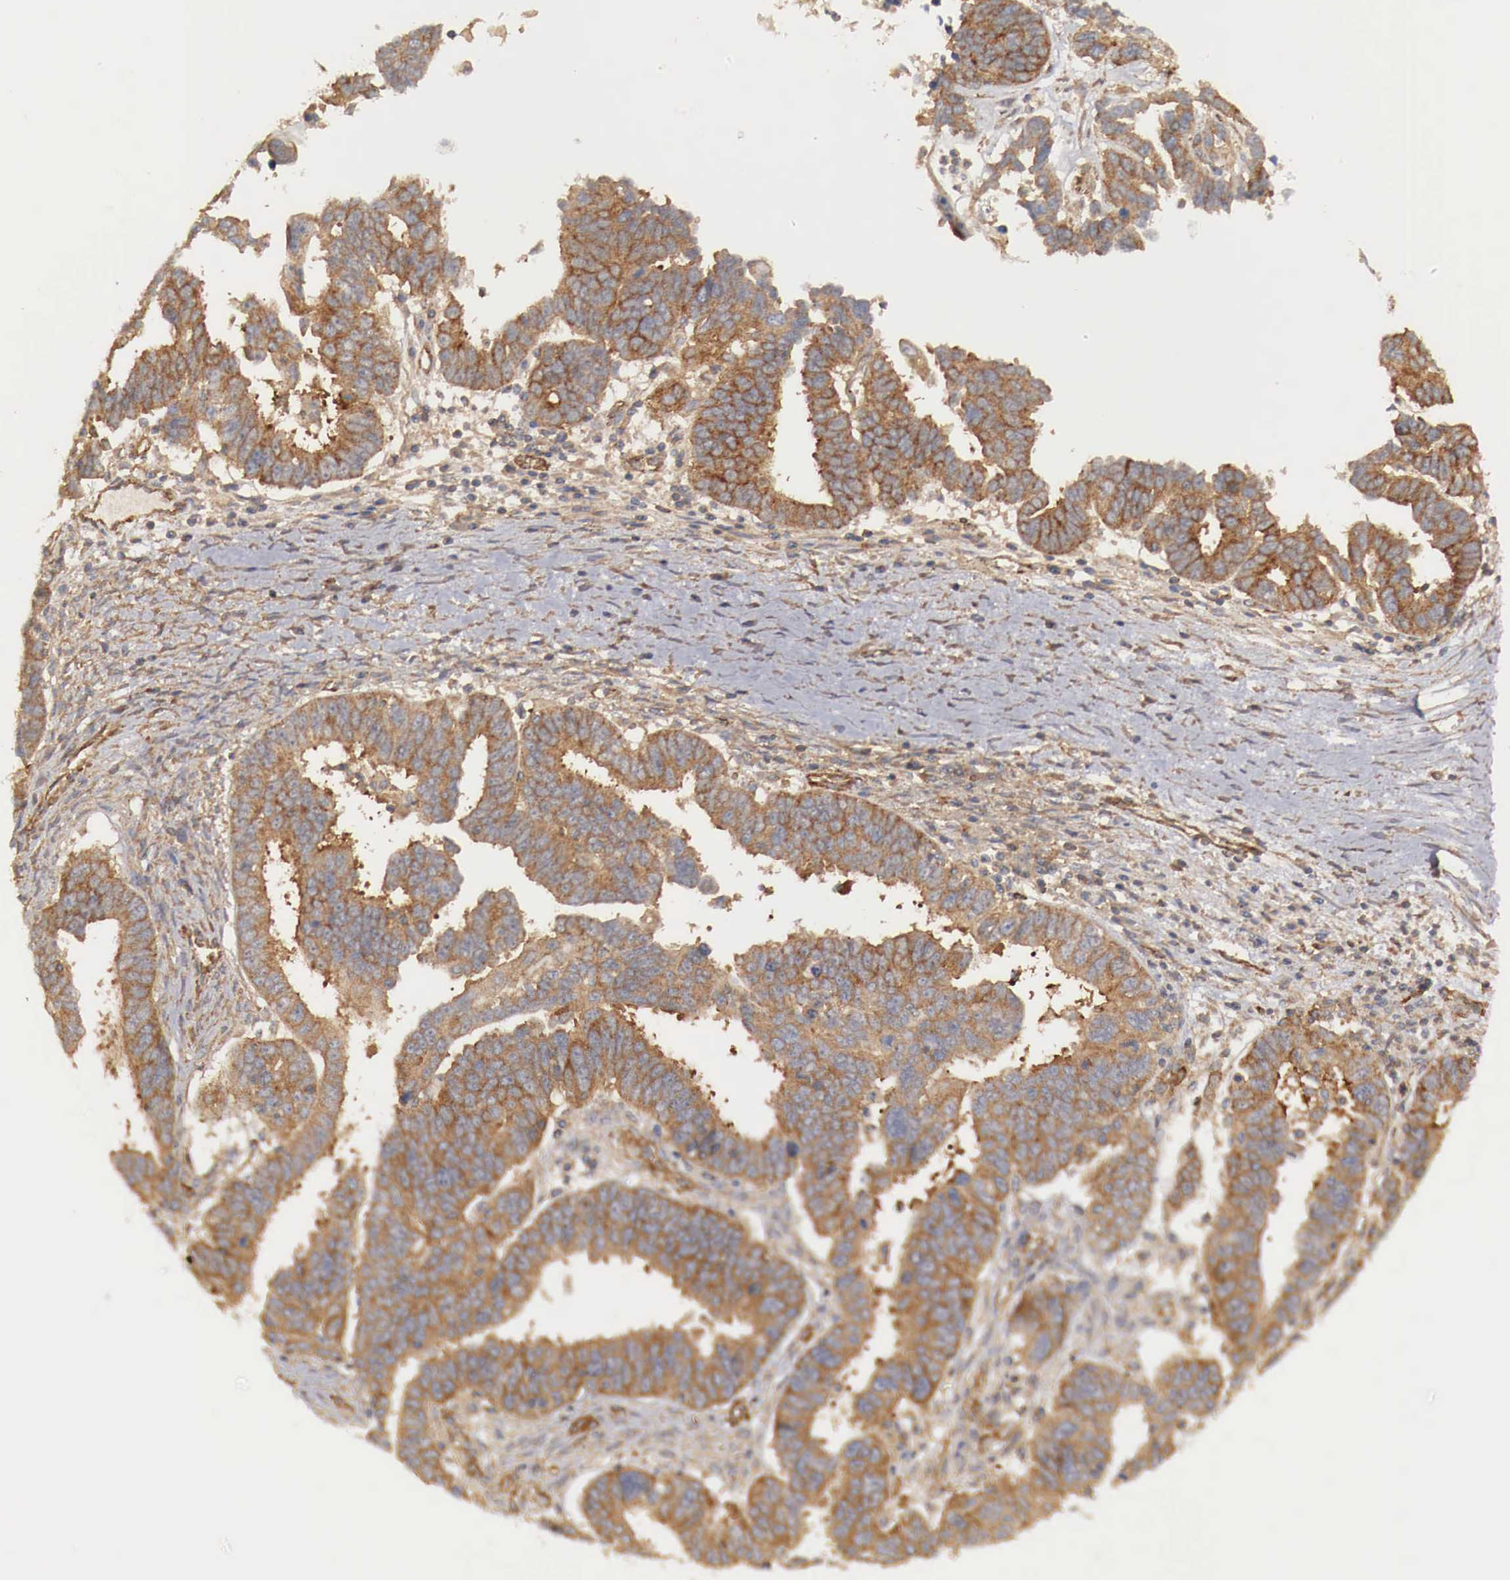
{"staining": {"intensity": "moderate", "quantity": ">75%", "location": "cytoplasmic/membranous"}, "tissue": "ovarian cancer", "cell_type": "Tumor cells", "image_type": "cancer", "snomed": [{"axis": "morphology", "description": "Carcinoma, endometroid"}, {"axis": "morphology", "description": "Cystadenocarcinoma, serous, NOS"}, {"axis": "topography", "description": "Ovary"}], "caption": "Tumor cells show medium levels of moderate cytoplasmic/membranous expression in approximately >75% of cells in ovarian serous cystadenocarcinoma. Using DAB (brown) and hematoxylin (blue) stains, captured at high magnification using brightfield microscopy.", "gene": "ARMCX4", "patient": {"sex": "female", "age": 45}}